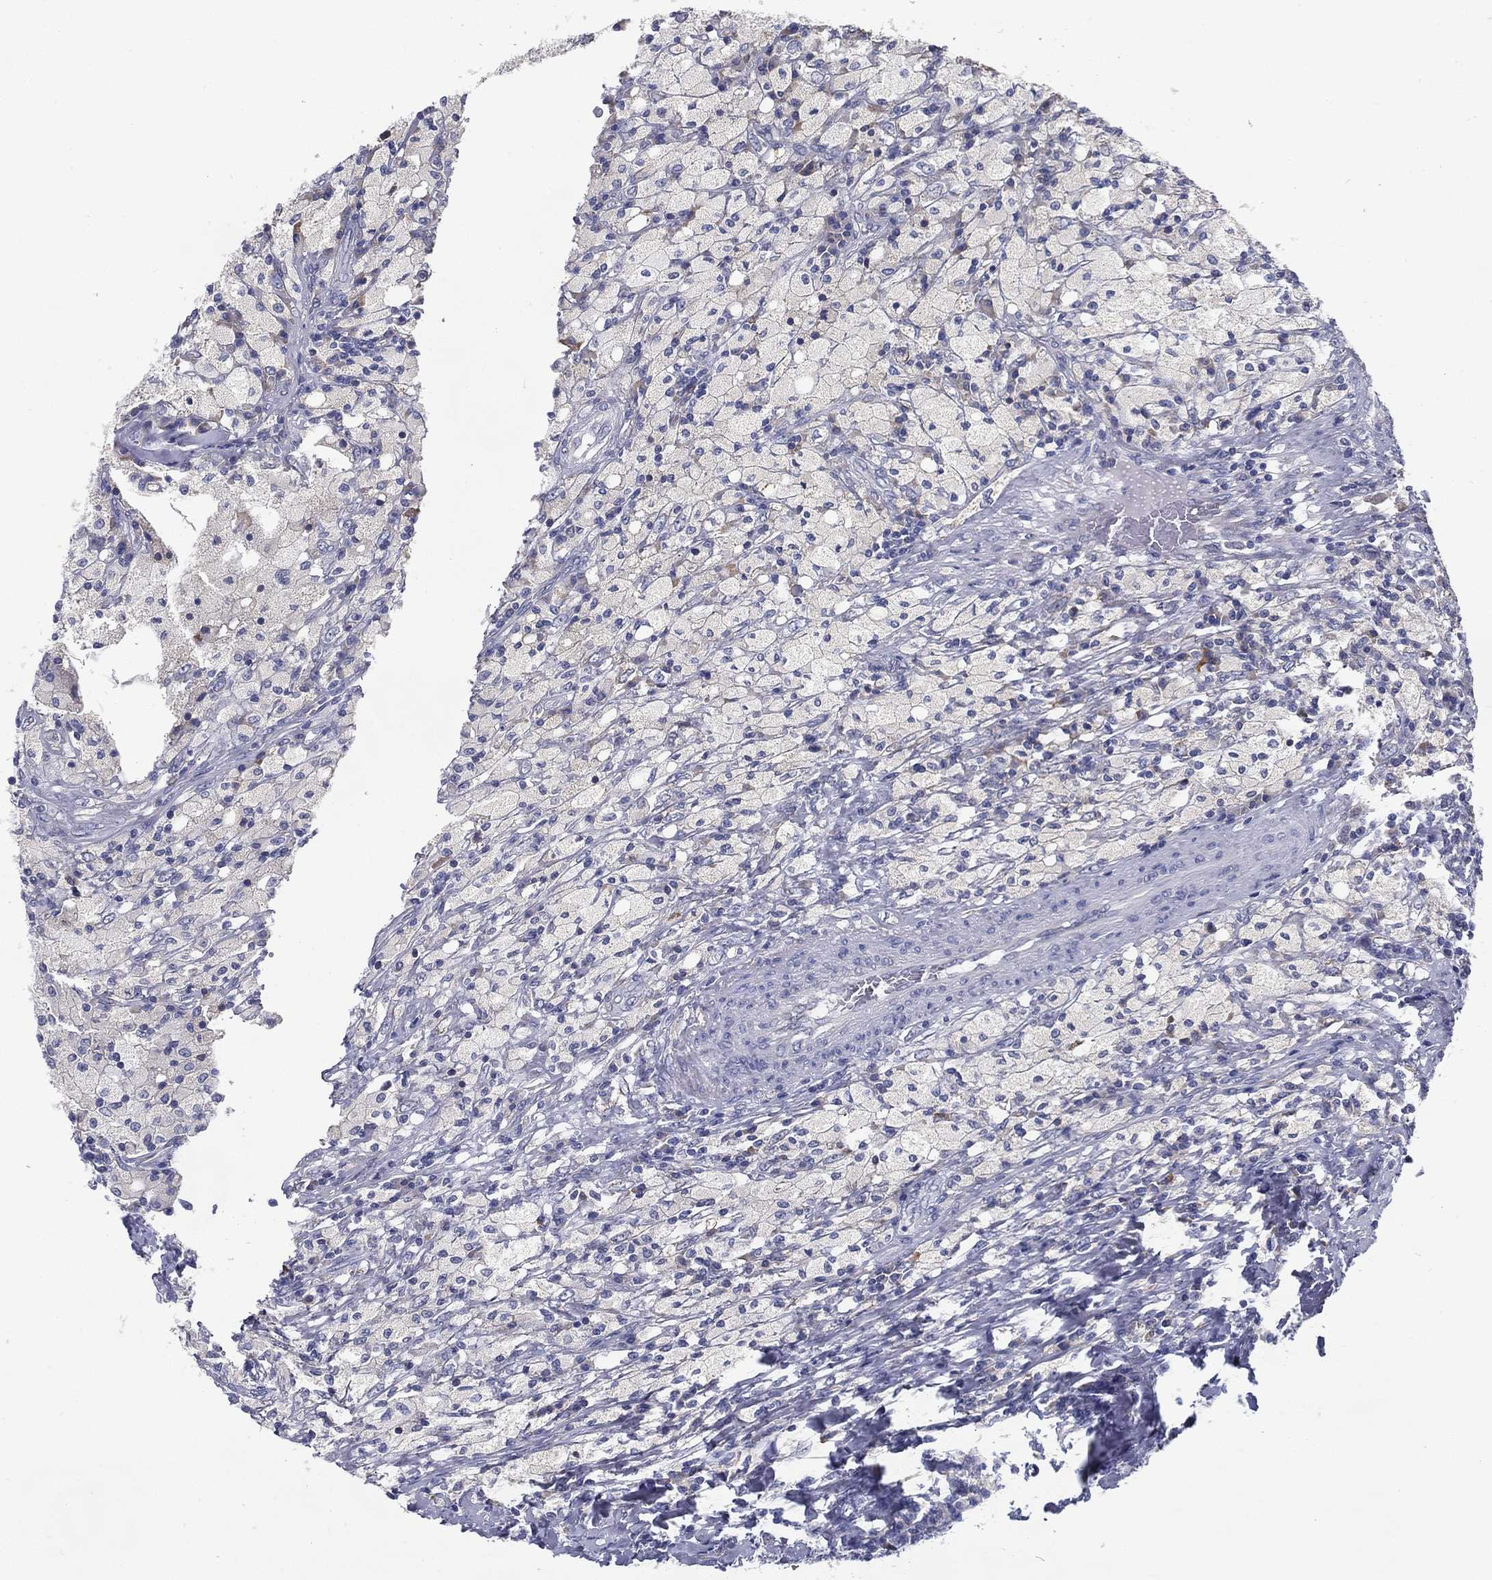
{"staining": {"intensity": "negative", "quantity": "none", "location": "none"}, "tissue": "testis cancer", "cell_type": "Tumor cells", "image_type": "cancer", "snomed": [{"axis": "morphology", "description": "Necrosis, NOS"}, {"axis": "morphology", "description": "Carcinoma, Embryonal, NOS"}, {"axis": "topography", "description": "Testis"}], "caption": "High power microscopy photomicrograph of an immunohistochemistry (IHC) micrograph of testis cancer, revealing no significant staining in tumor cells. (Brightfield microscopy of DAB (3,3'-diaminobenzidine) IHC at high magnification).", "gene": "C19orf18", "patient": {"sex": "male", "age": 19}}